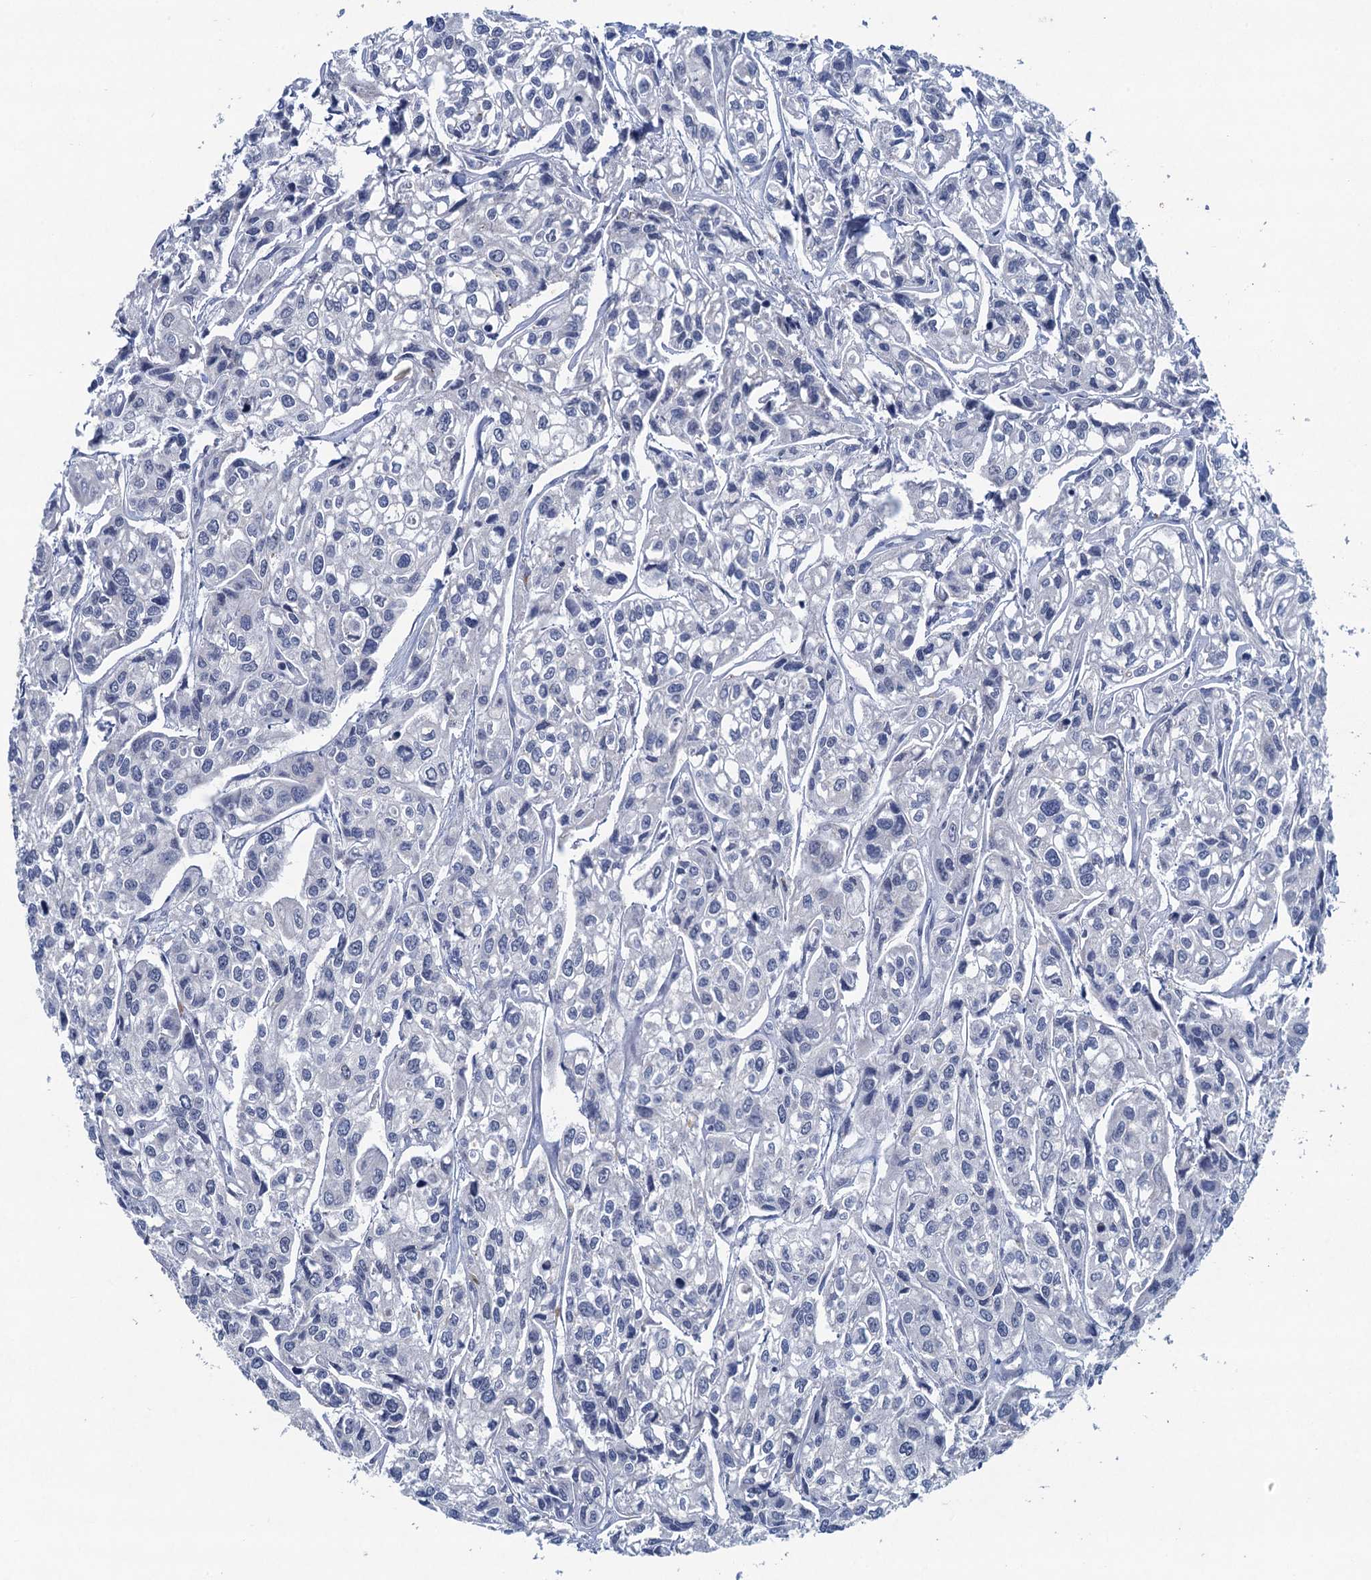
{"staining": {"intensity": "negative", "quantity": "none", "location": "none"}, "tissue": "urothelial cancer", "cell_type": "Tumor cells", "image_type": "cancer", "snomed": [{"axis": "morphology", "description": "Urothelial carcinoma, High grade"}, {"axis": "topography", "description": "Urinary bladder"}], "caption": "A micrograph of human high-grade urothelial carcinoma is negative for staining in tumor cells. (DAB immunohistochemistry (IHC) visualized using brightfield microscopy, high magnification).", "gene": "HAPSTR1", "patient": {"sex": "male", "age": 67}}